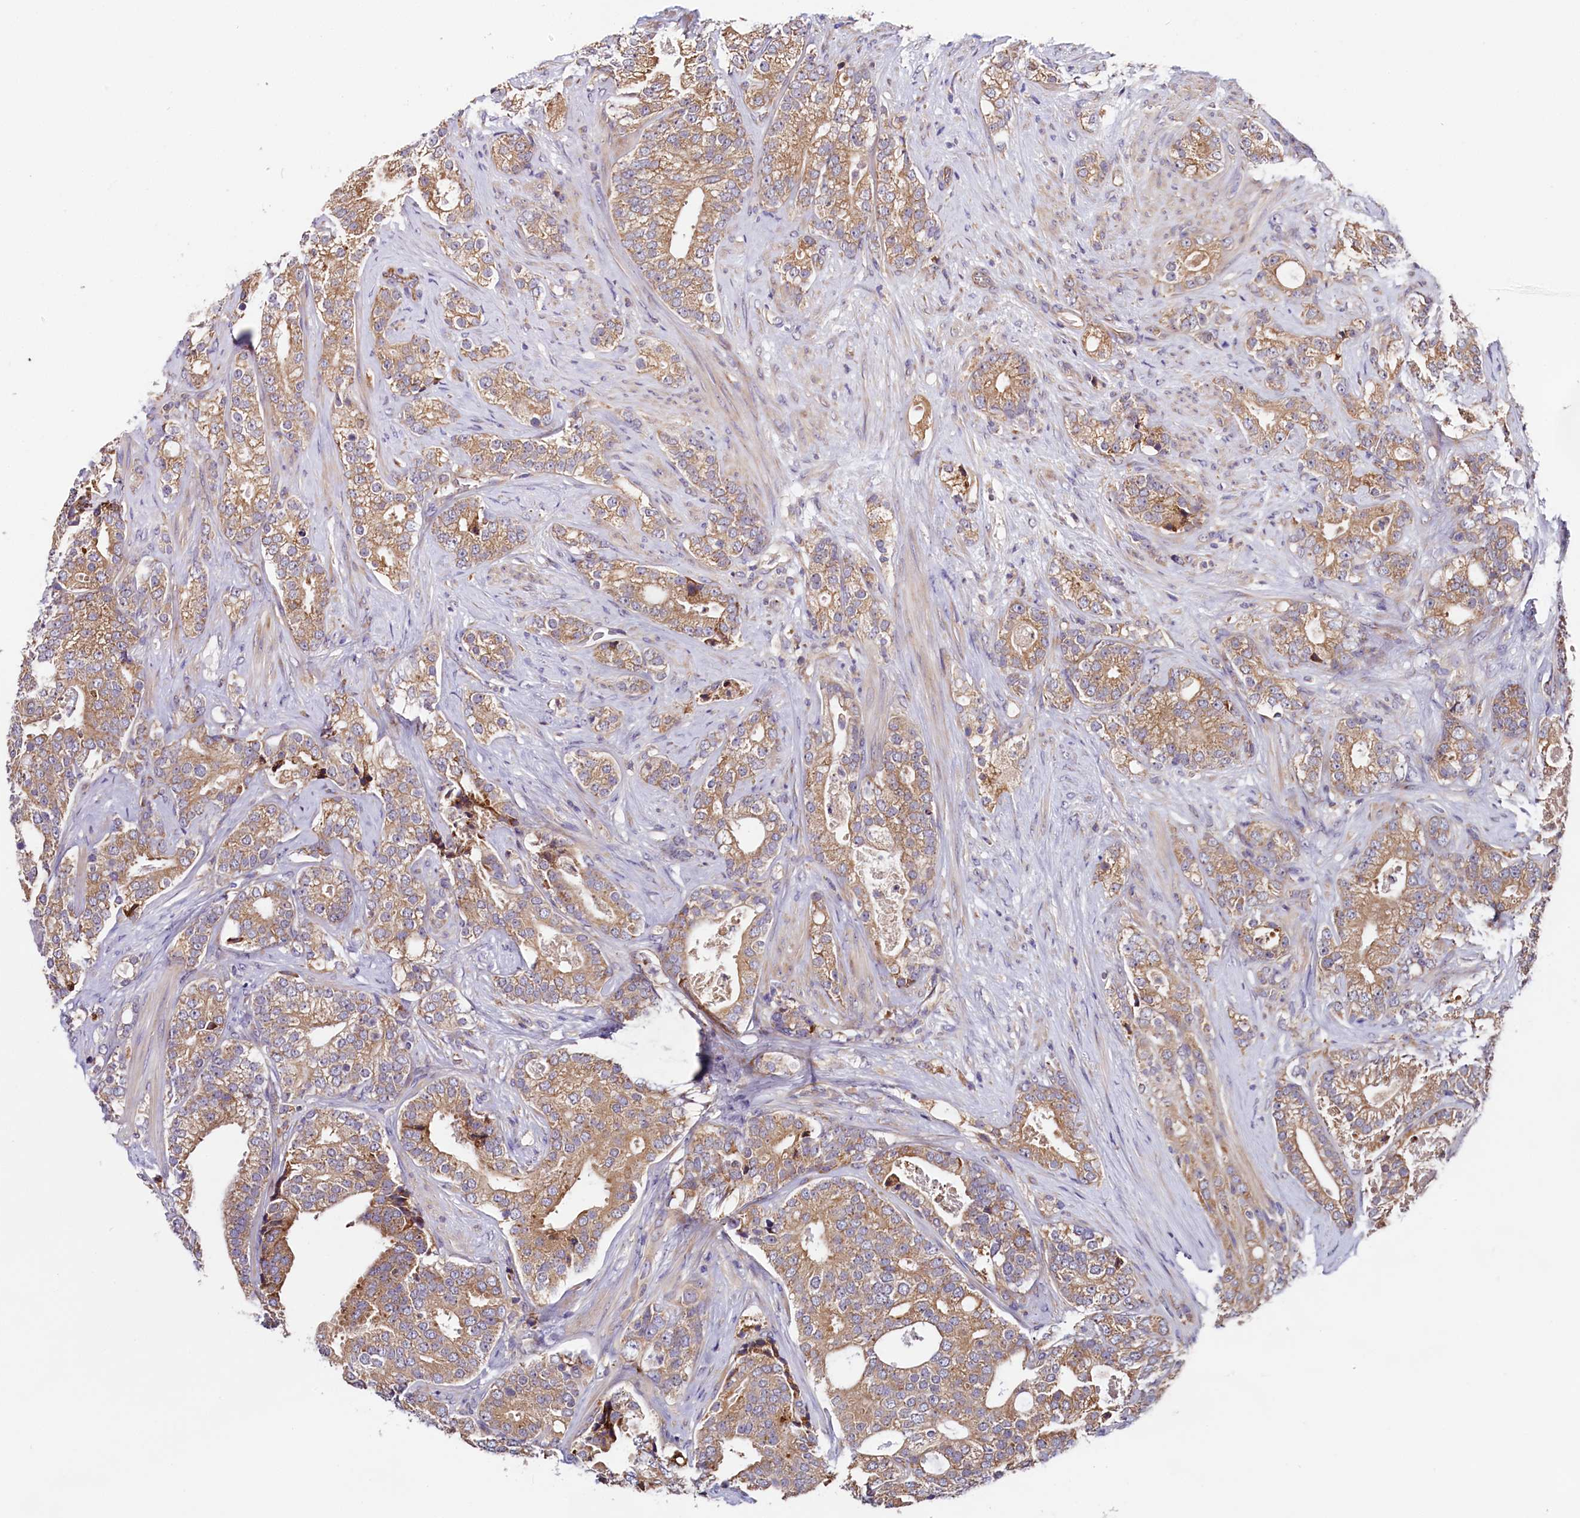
{"staining": {"intensity": "moderate", "quantity": "25%-75%", "location": "cytoplasmic/membranous"}, "tissue": "prostate cancer", "cell_type": "Tumor cells", "image_type": "cancer", "snomed": [{"axis": "morphology", "description": "Adenocarcinoma, High grade"}, {"axis": "topography", "description": "Prostate and seminal vesicle, NOS"}], "caption": "Immunohistochemistry micrograph of human adenocarcinoma (high-grade) (prostate) stained for a protein (brown), which exhibits medium levels of moderate cytoplasmic/membranous positivity in approximately 25%-75% of tumor cells.", "gene": "SPG11", "patient": {"sex": "male", "age": 67}}